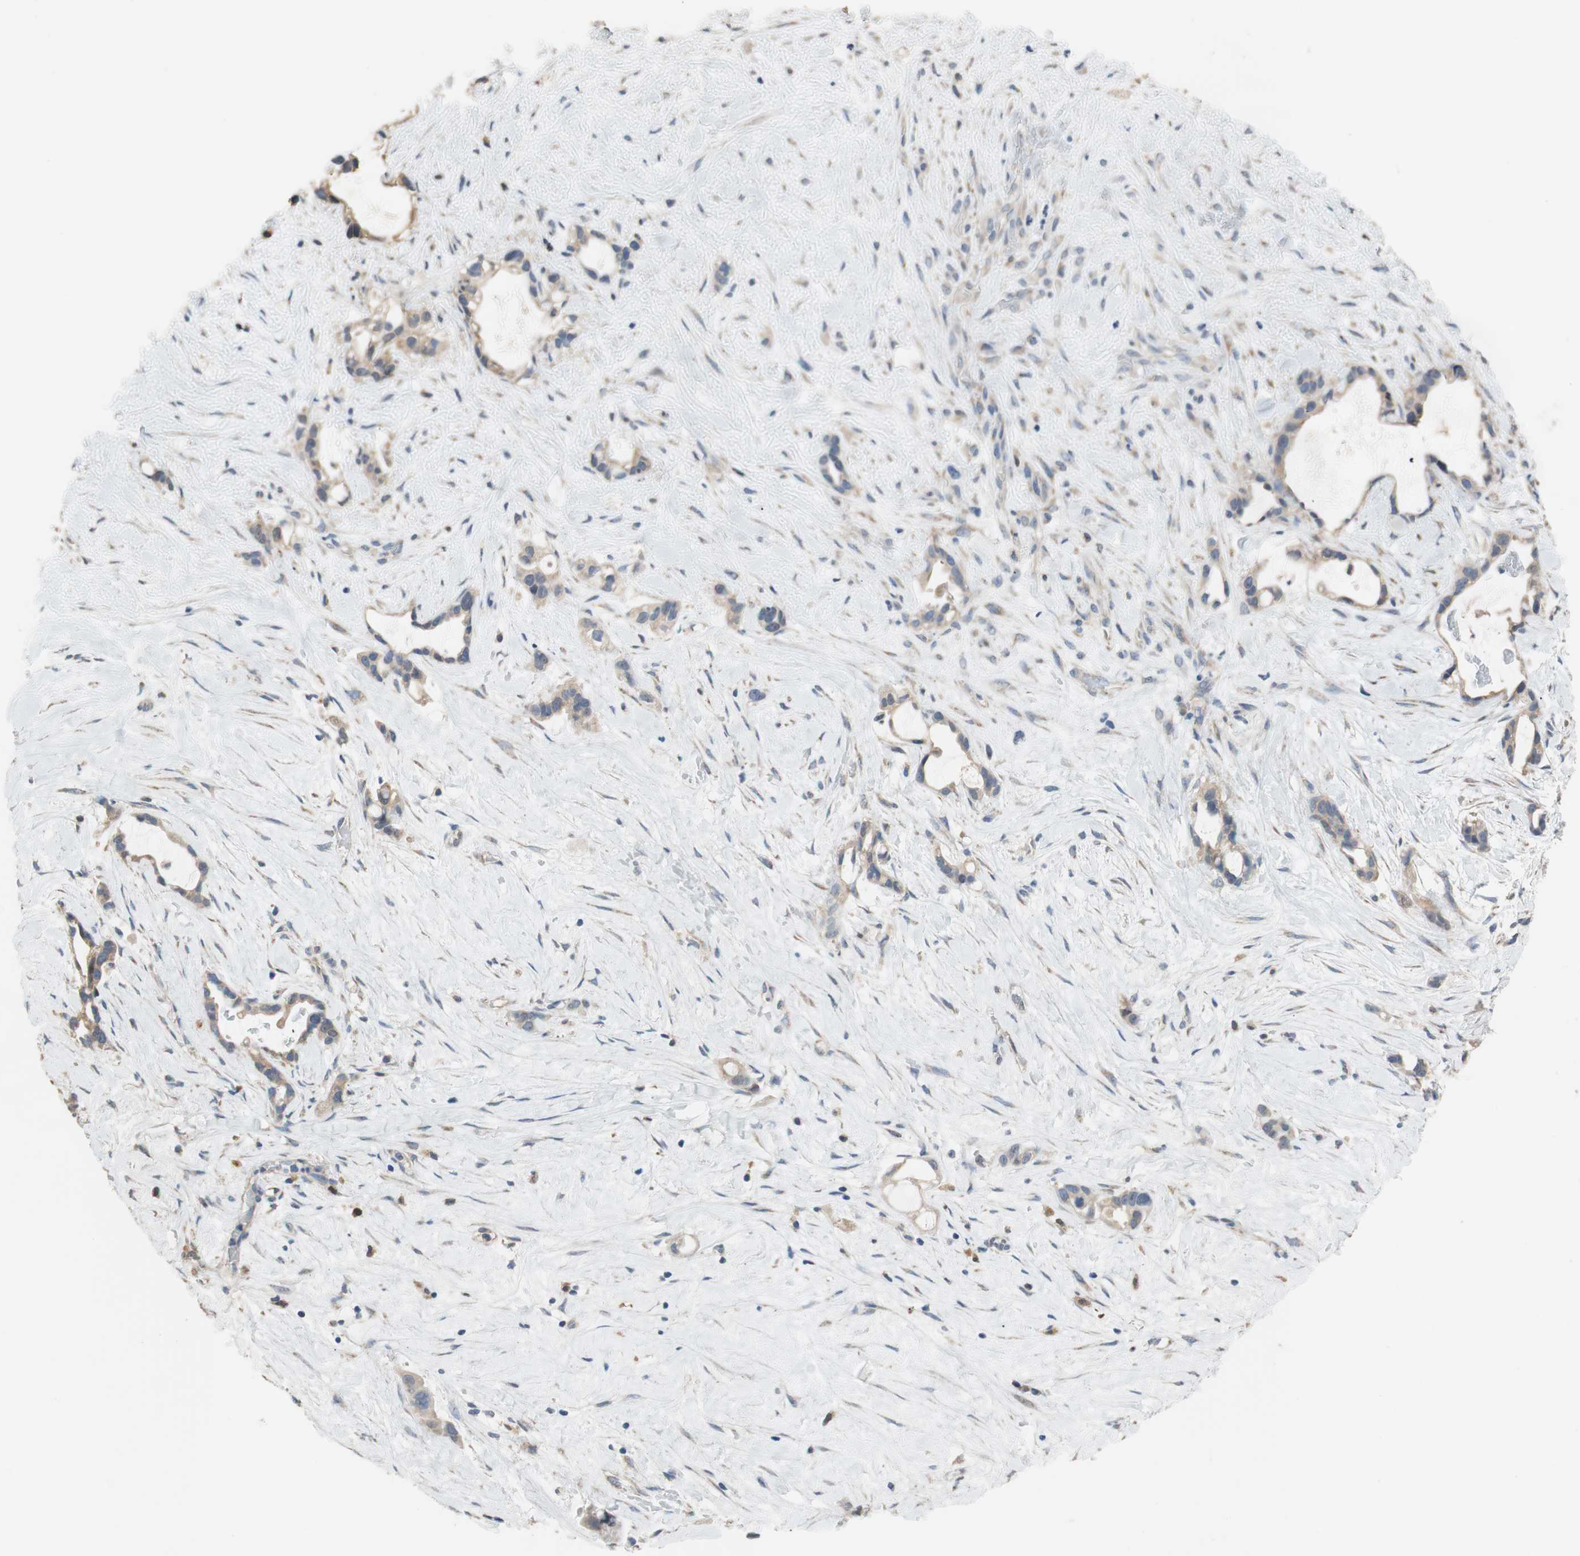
{"staining": {"intensity": "moderate", "quantity": ">75%", "location": "cytoplasmic/membranous"}, "tissue": "liver cancer", "cell_type": "Tumor cells", "image_type": "cancer", "snomed": [{"axis": "morphology", "description": "Cholangiocarcinoma"}, {"axis": "topography", "description": "Liver"}], "caption": "There is medium levels of moderate cytoplasmic/membranous staining in tumor cells of liver cholangiocarcinoma, as demonstrated by immunohistochemical staining (brown color).", "gene": "ALDH1A2", "patient": {"sex": "female", "age": 65}}